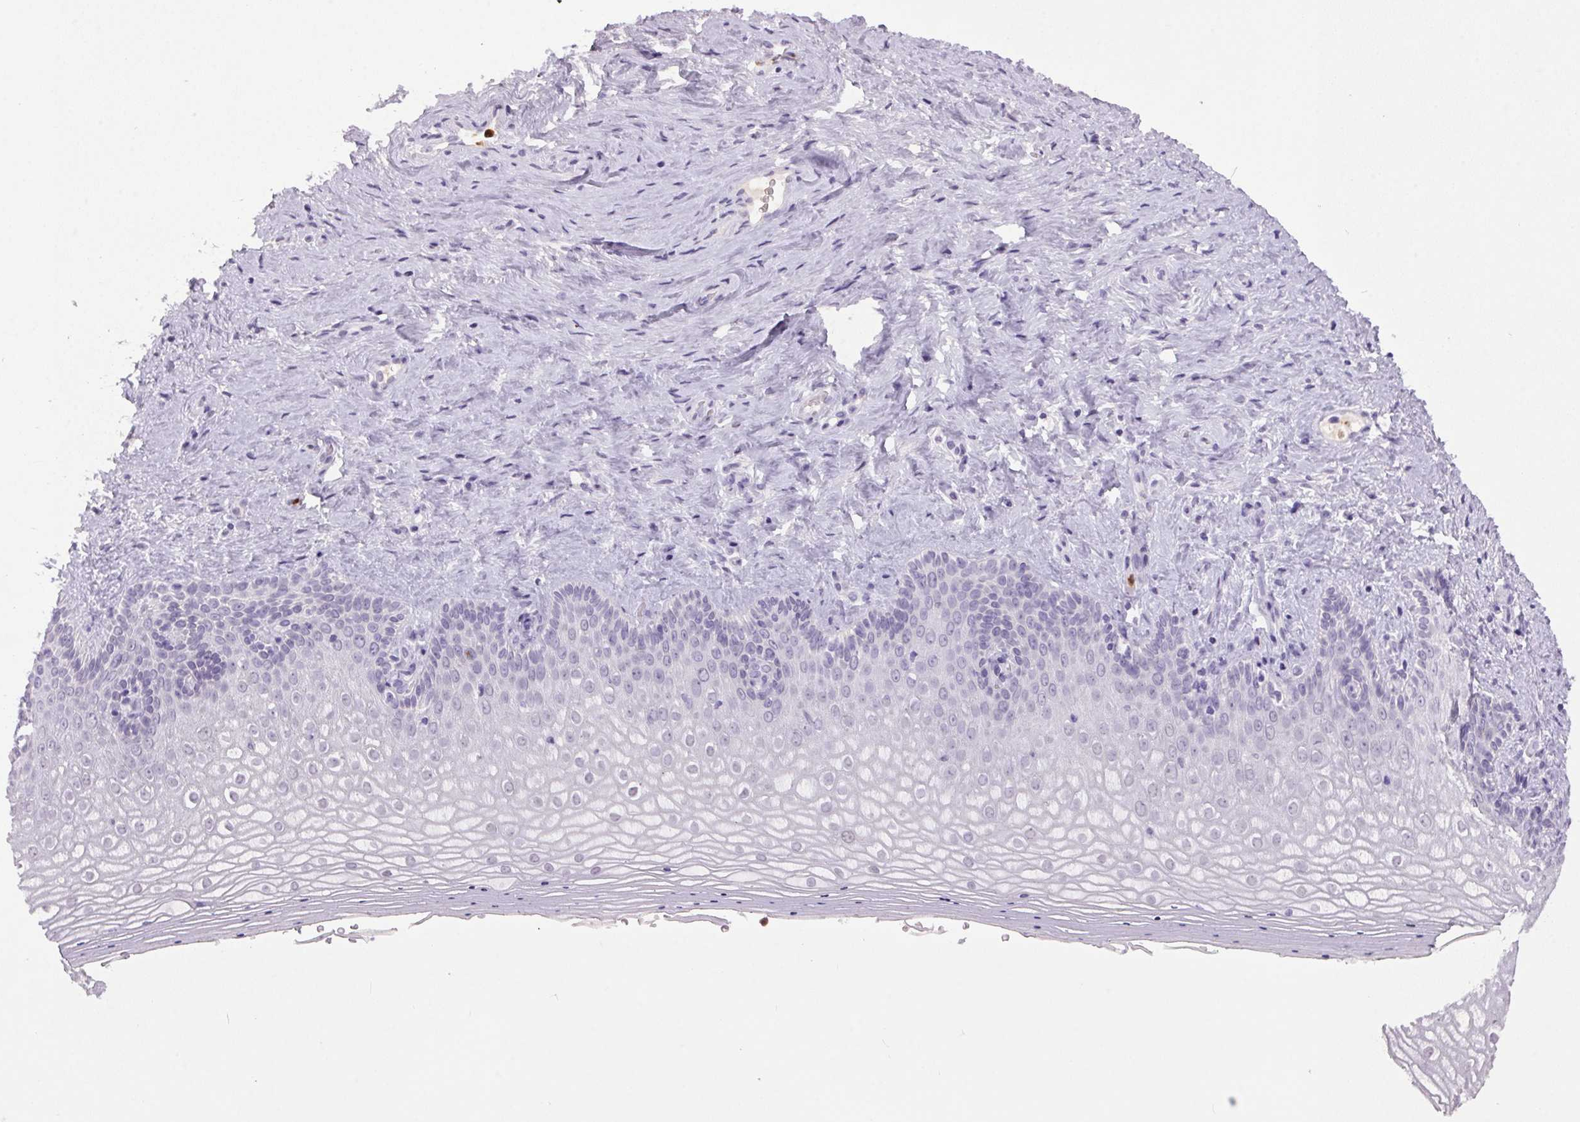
{"staining": {"intensity": "weak", "quantity": "<25%", "location": "cytoplasmic/membranous"}, "tissue": "vagina", "cell_type": "Squamous epithelial cells", "image_type": "normal", "snomed": [{"axis": "morphology", "description": "Normal tissue, NOS"}, {"axis": "topography", "description": "Vagina"}], "caption": "The IHC photomicrograph has no significant expression in squamous epithelial cells of vagina. (Brightfield microscopy of DAB (3,3'-diaminobenzidine) immunohistochemistry (IHC) at high magnification).", "gene": "TRDN", "patient": {"sex": "female", "age": 42}}